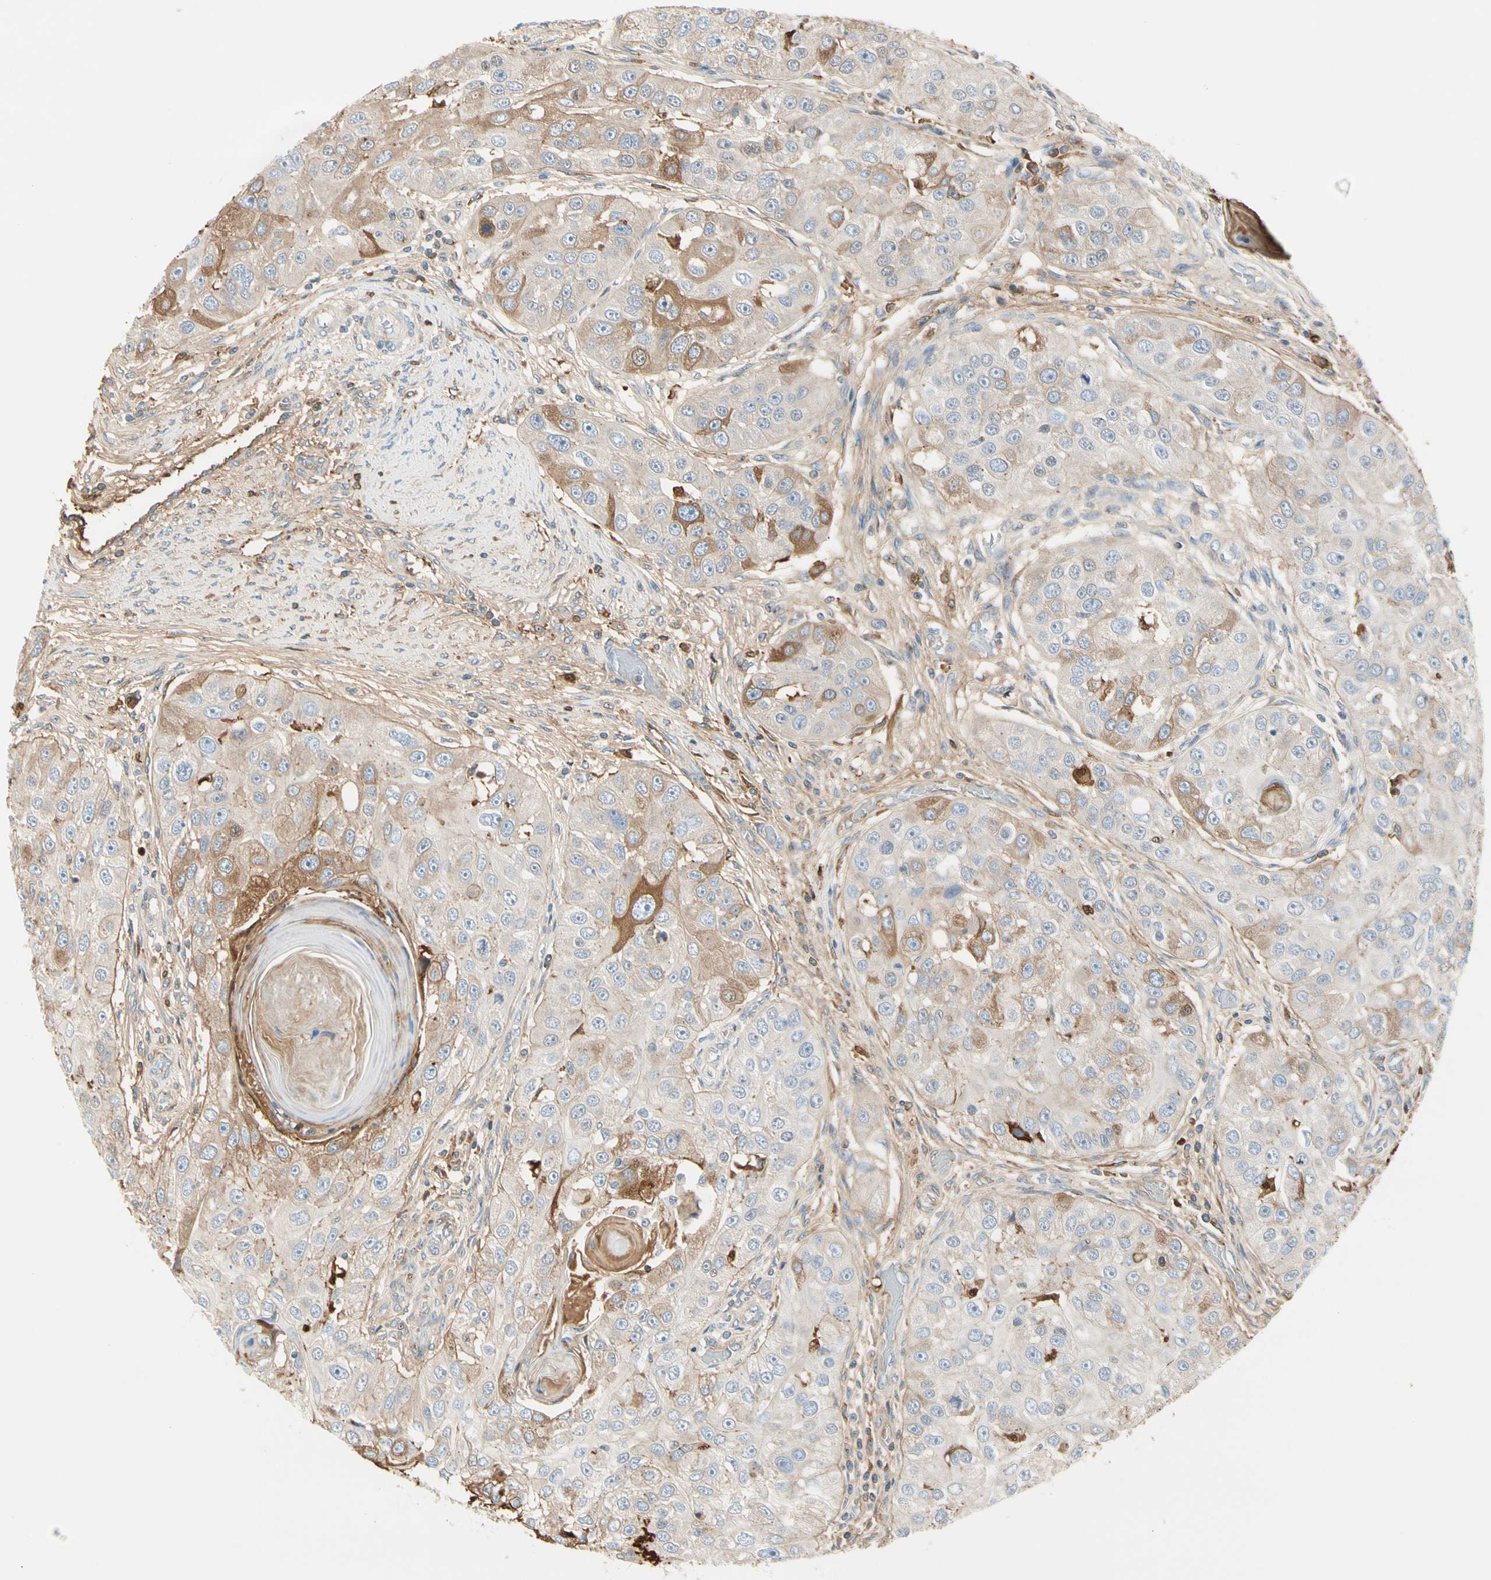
{"staining": {"intensity": "moderate", "quantity": ">75%", "location": "cytoplasmic/membranous"}, "tissue": "head and neck cancer", "cell_type": "Tumor cells", "image_type": "cancer", "snomed": [{"axis": "morphology", "description": "Normal tissue, NOS"}, {"axis": "morphology", "description": "Squamous cell carcinoma, NOS"}, {"axis": "topography", "description": "Skeletal muscle"}, {"axis": "topography", "description": "Head-Neck"}], "caption": "A brown stain labels moderate cytoplasmic/membranous expression of a protein in head and neck cancer (squamous cell carcinoma) tumor cells.", "gene": "LAMB3", "patient": {"sex": "male", "age": 51}}